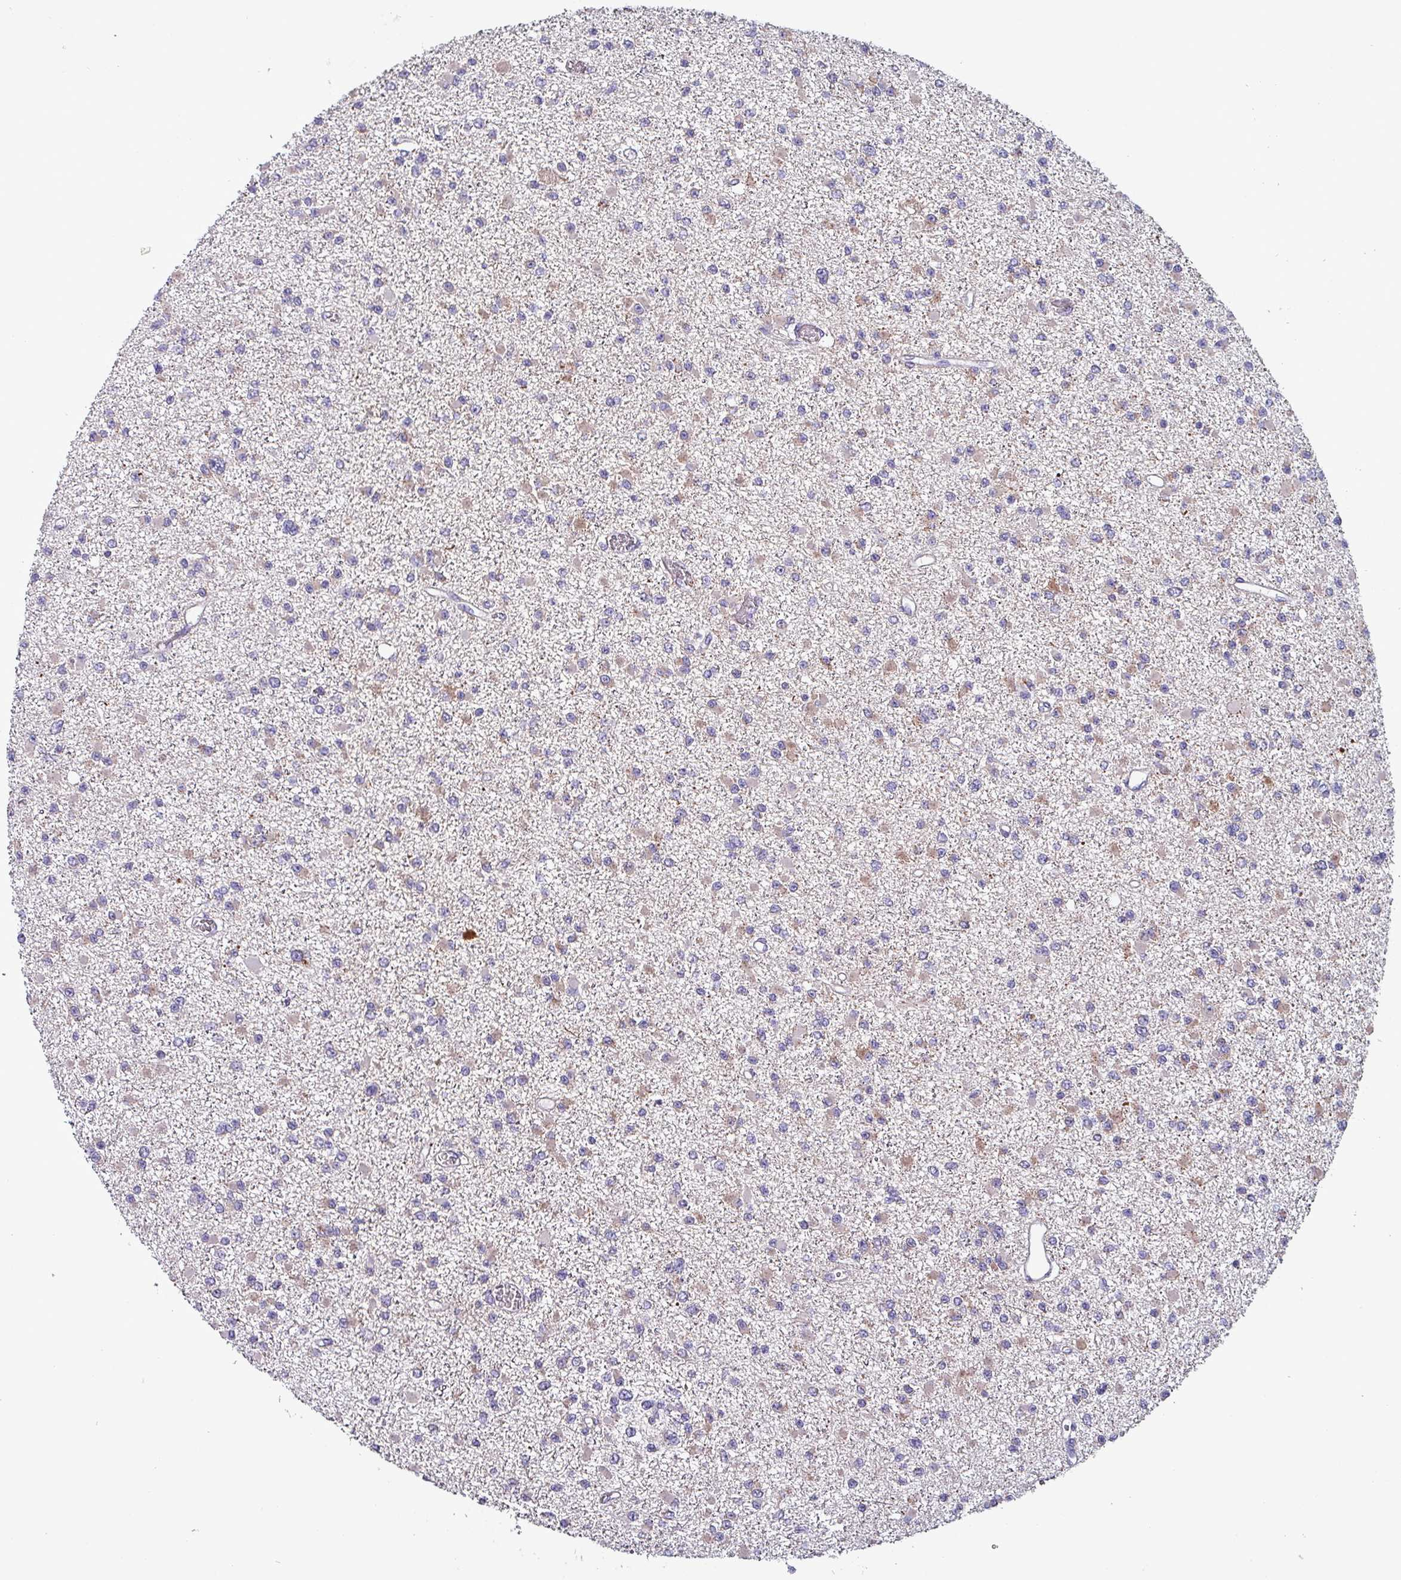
{"staining": {"intensity": "negative", "quantity": "none", "location": "none"}, "tissue": "glioma", "cell_type": "Tumor cells", "image_type": "cancer", "snomed": [{"axis": "morphology", "description": "Glioma, malignant, Low grade"}, {"axis": "topography", "description": "Brain"}], "caption": "There is no significant positivity in tumor cells of malignant glioma (low-grade).", "gene": "HSD3B7", "patient": {"sex": "female", "age": 22}}